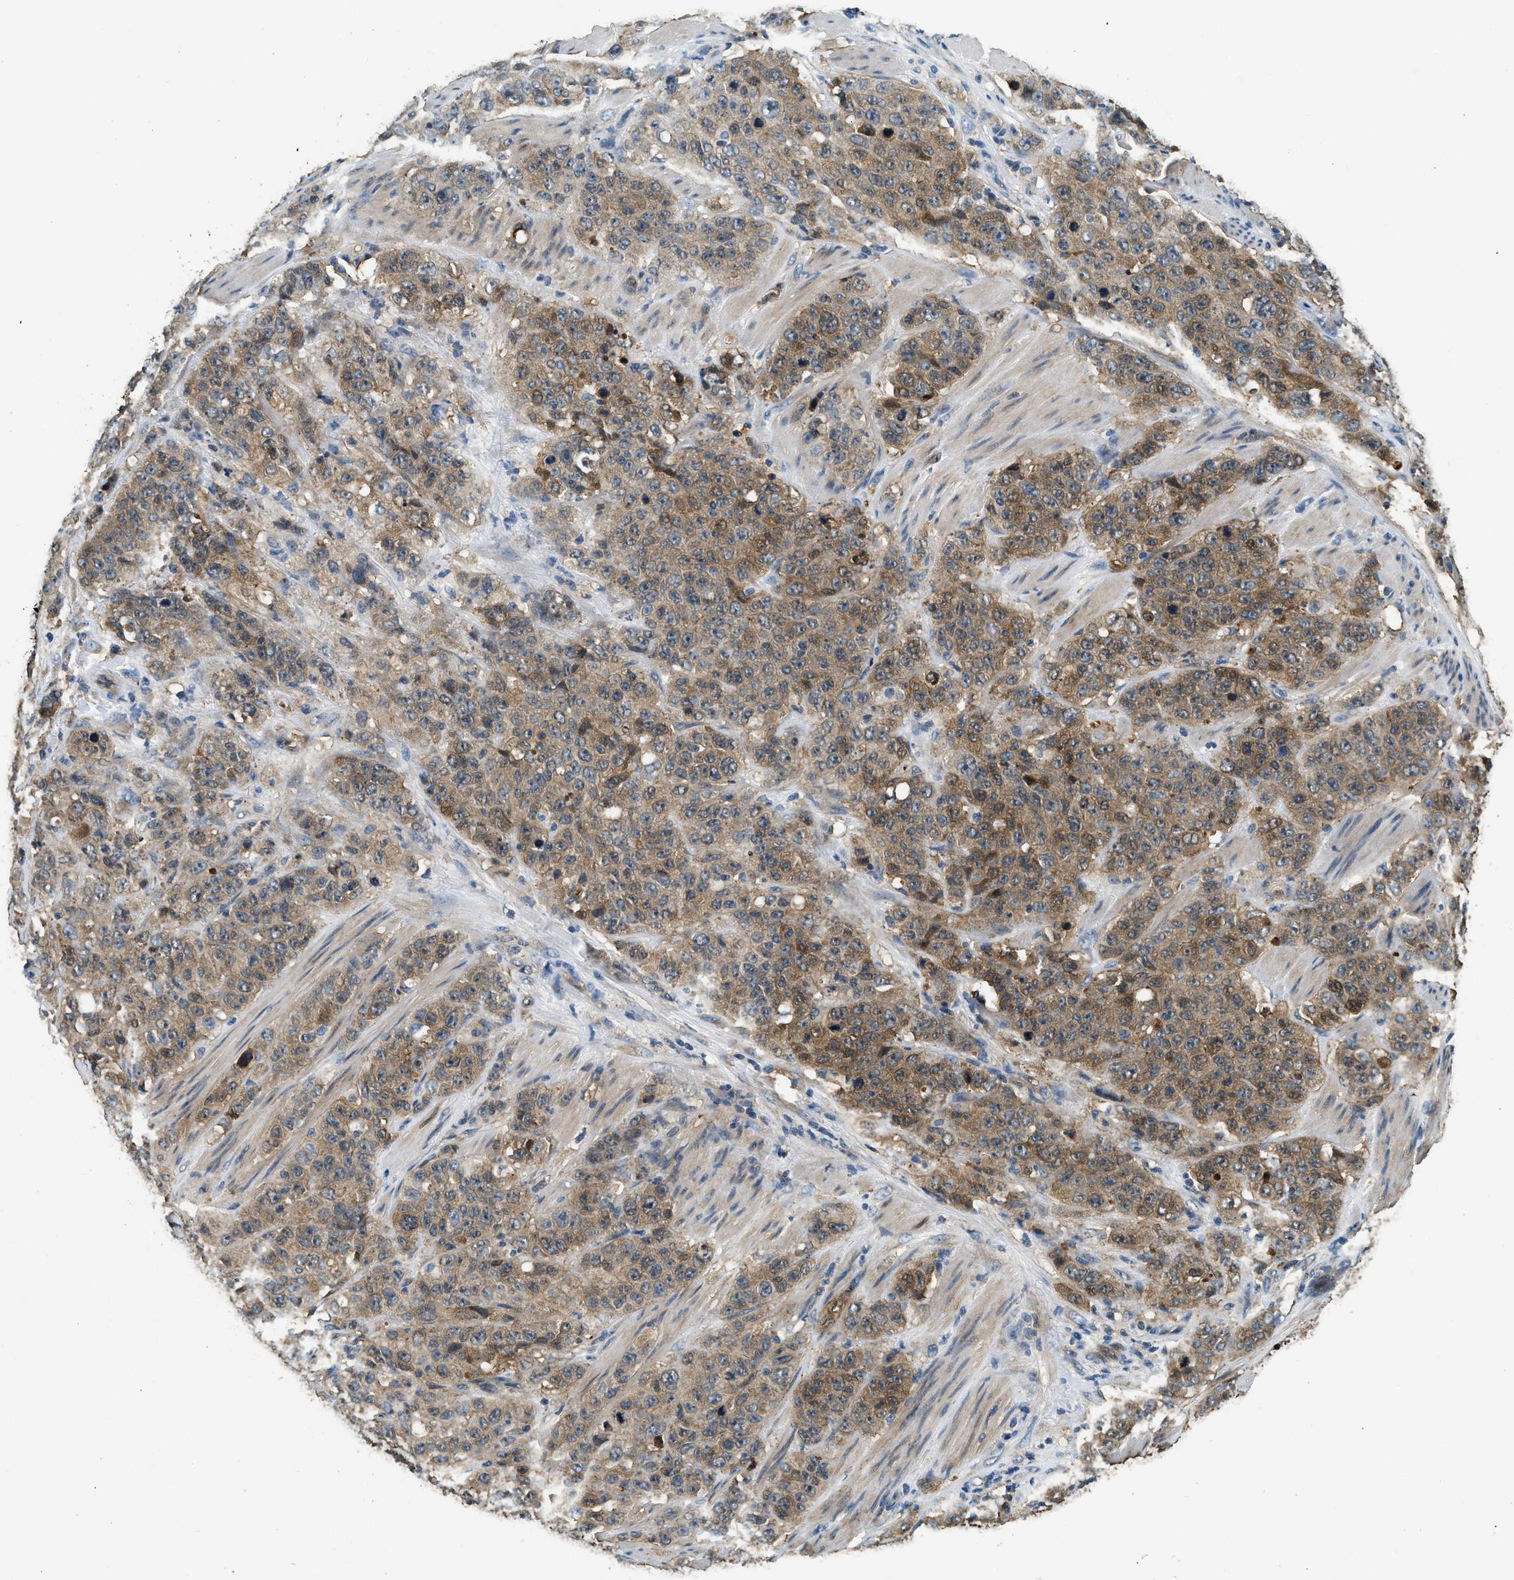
{"staining": {"intensity": "moderate", "quantity": ">75%", "location": "cytoplasmic/membranous"}, "tissue": "stomach cancer", "cell_type": "Tumor cells", "image_type": "cancer", "snomed": [{"axis": "morphology", "description": "Adenocarcinoma, NOS"}, {"axis": "topography", "description": "Stomach"}], "caption": "This is a micrograph of immunohistochemistry staining of stomach cancer, which shows moderate expression in the cytoplasmic/membranous of tumor cells.", "gene": "ANXA3", "patient": {"sex": "male", "age": 48}}